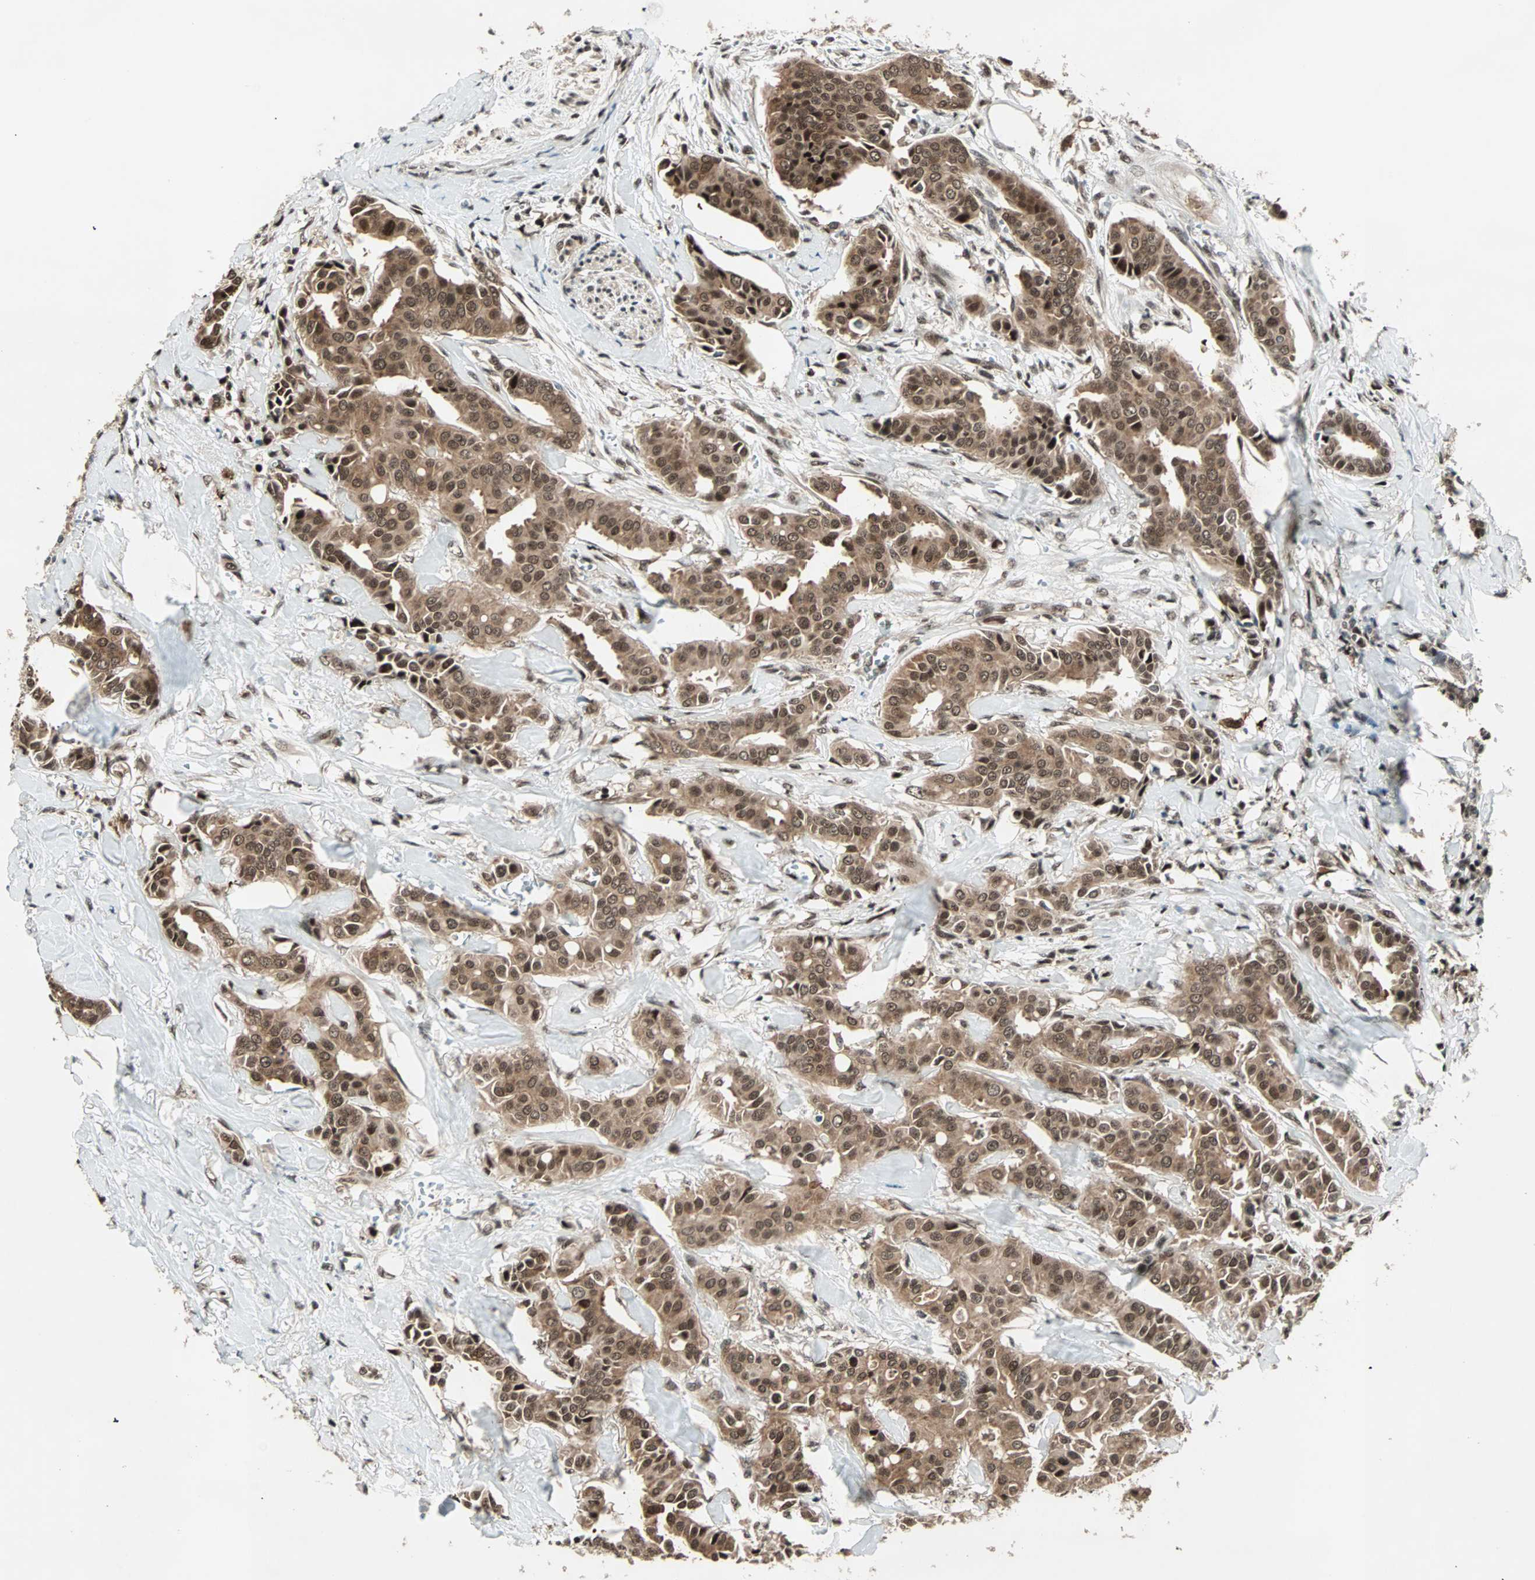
{"staining": {"intensity": "strong", "quantity": ">75%", "location": "cytoplasmic/membranous,nuclear"}, "tissue": "head and neck cancer", "cell_type": "Tumor cells", "image_type": "cancer", "snomed": [{"axis": "morphology", "description": "Adenocarcinoma, NOS"}, {"axis": "topography", "description": "Salivary gland"}, {"axis": "topography", "description": "Head-Neck"}], "caption": "Protein expression analysis of head and neck adenocarcinoma displays strong cytoplasmic/membranous and nuclear positivity in about >75% of tumor cells.", "gene": "ZNF44", "patient": {"sex": "female", "age": 59}}